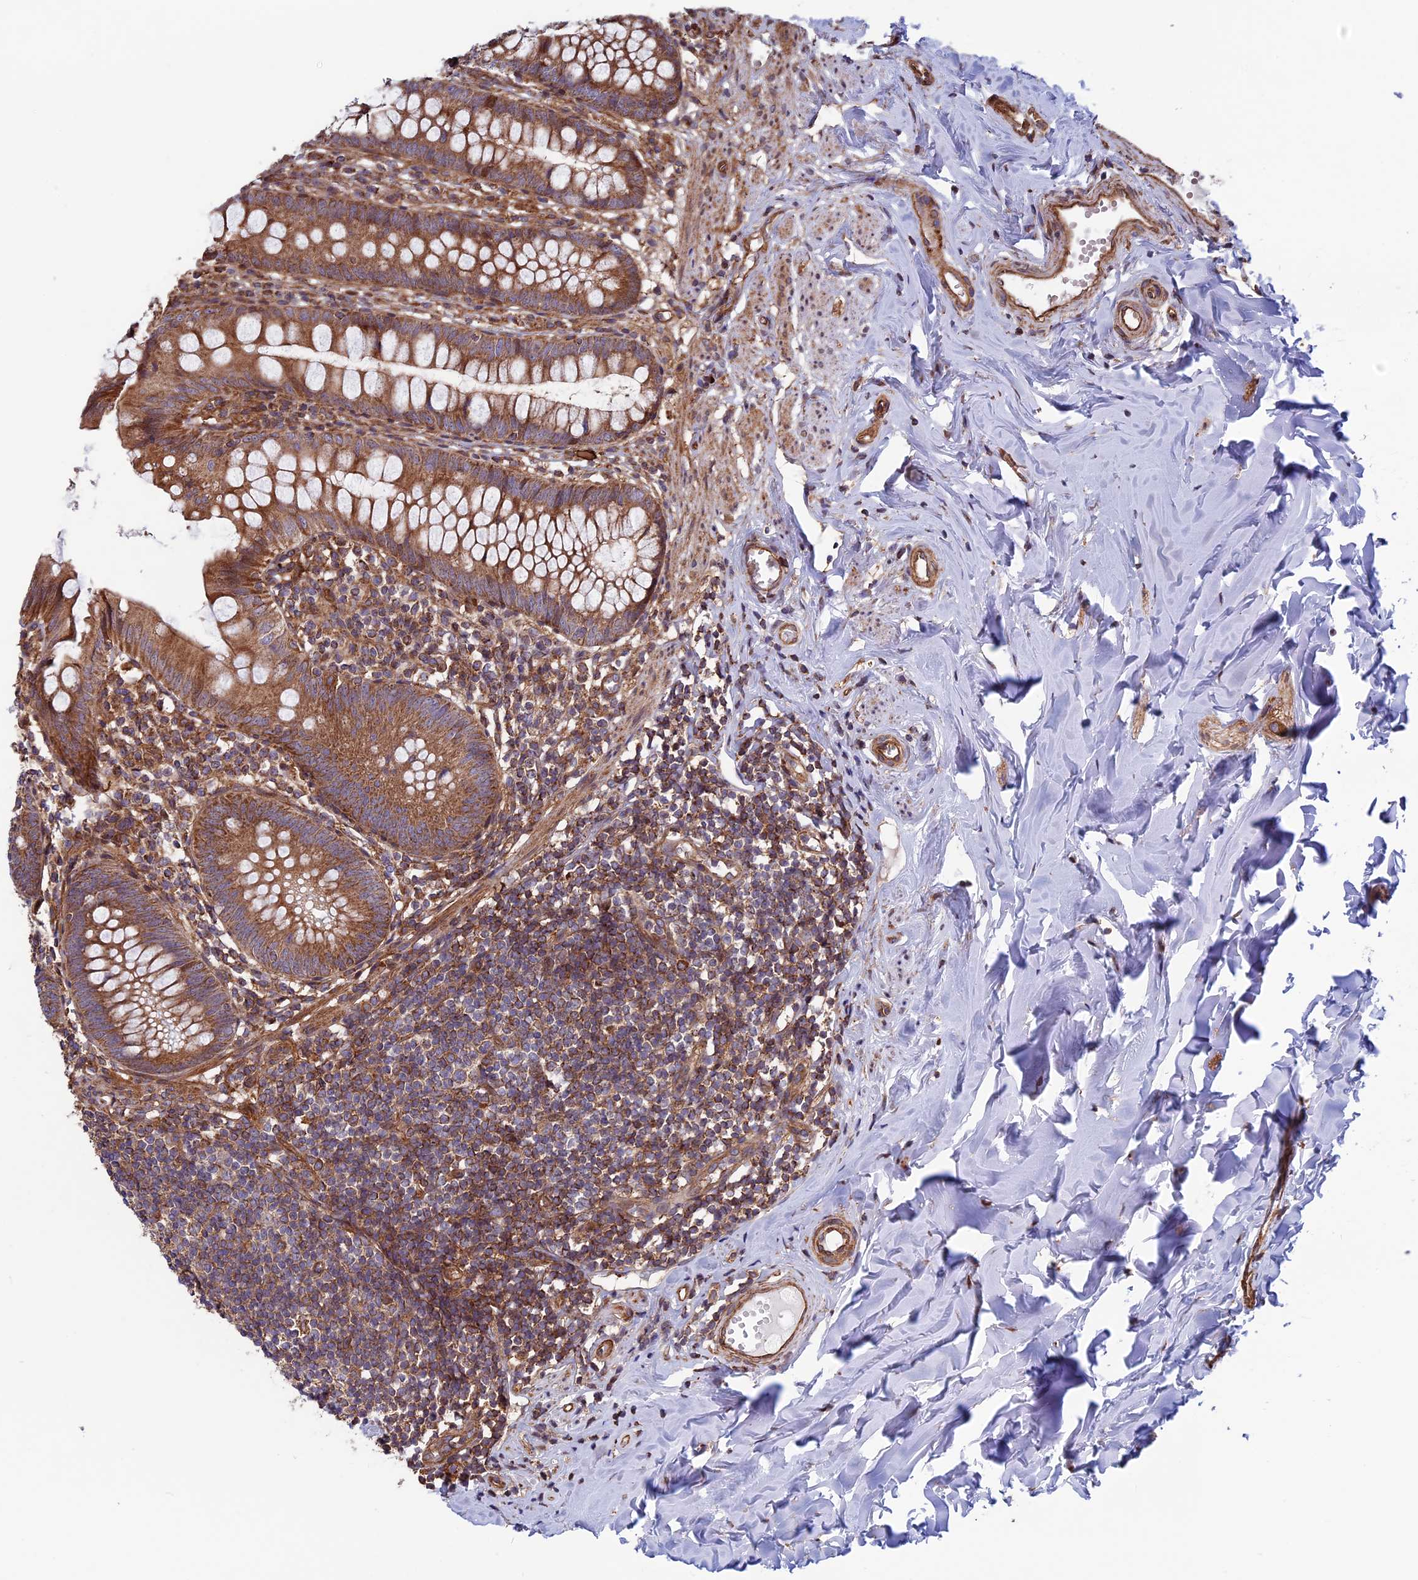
{"staining": {"intensity": "moderate", "quantity": ">75%", "location": "cytoplasmic/membranous"}, "tissue": "appendix", "cell_type": "Glandular cells", "image_type": "normal", "snomed": [{"axis": "morphology", "description": "Normal tissue, NOS"}, {"axis": "topography", "description": "Appendix"}], "caption": "Appendix stained for a protein (brown) exhibits moderate cytoplasmic/membranous positive expression in about >75% of glandular cells.", "gene": "CCDC8", "patient": {"sex": "female", "age": 51}}